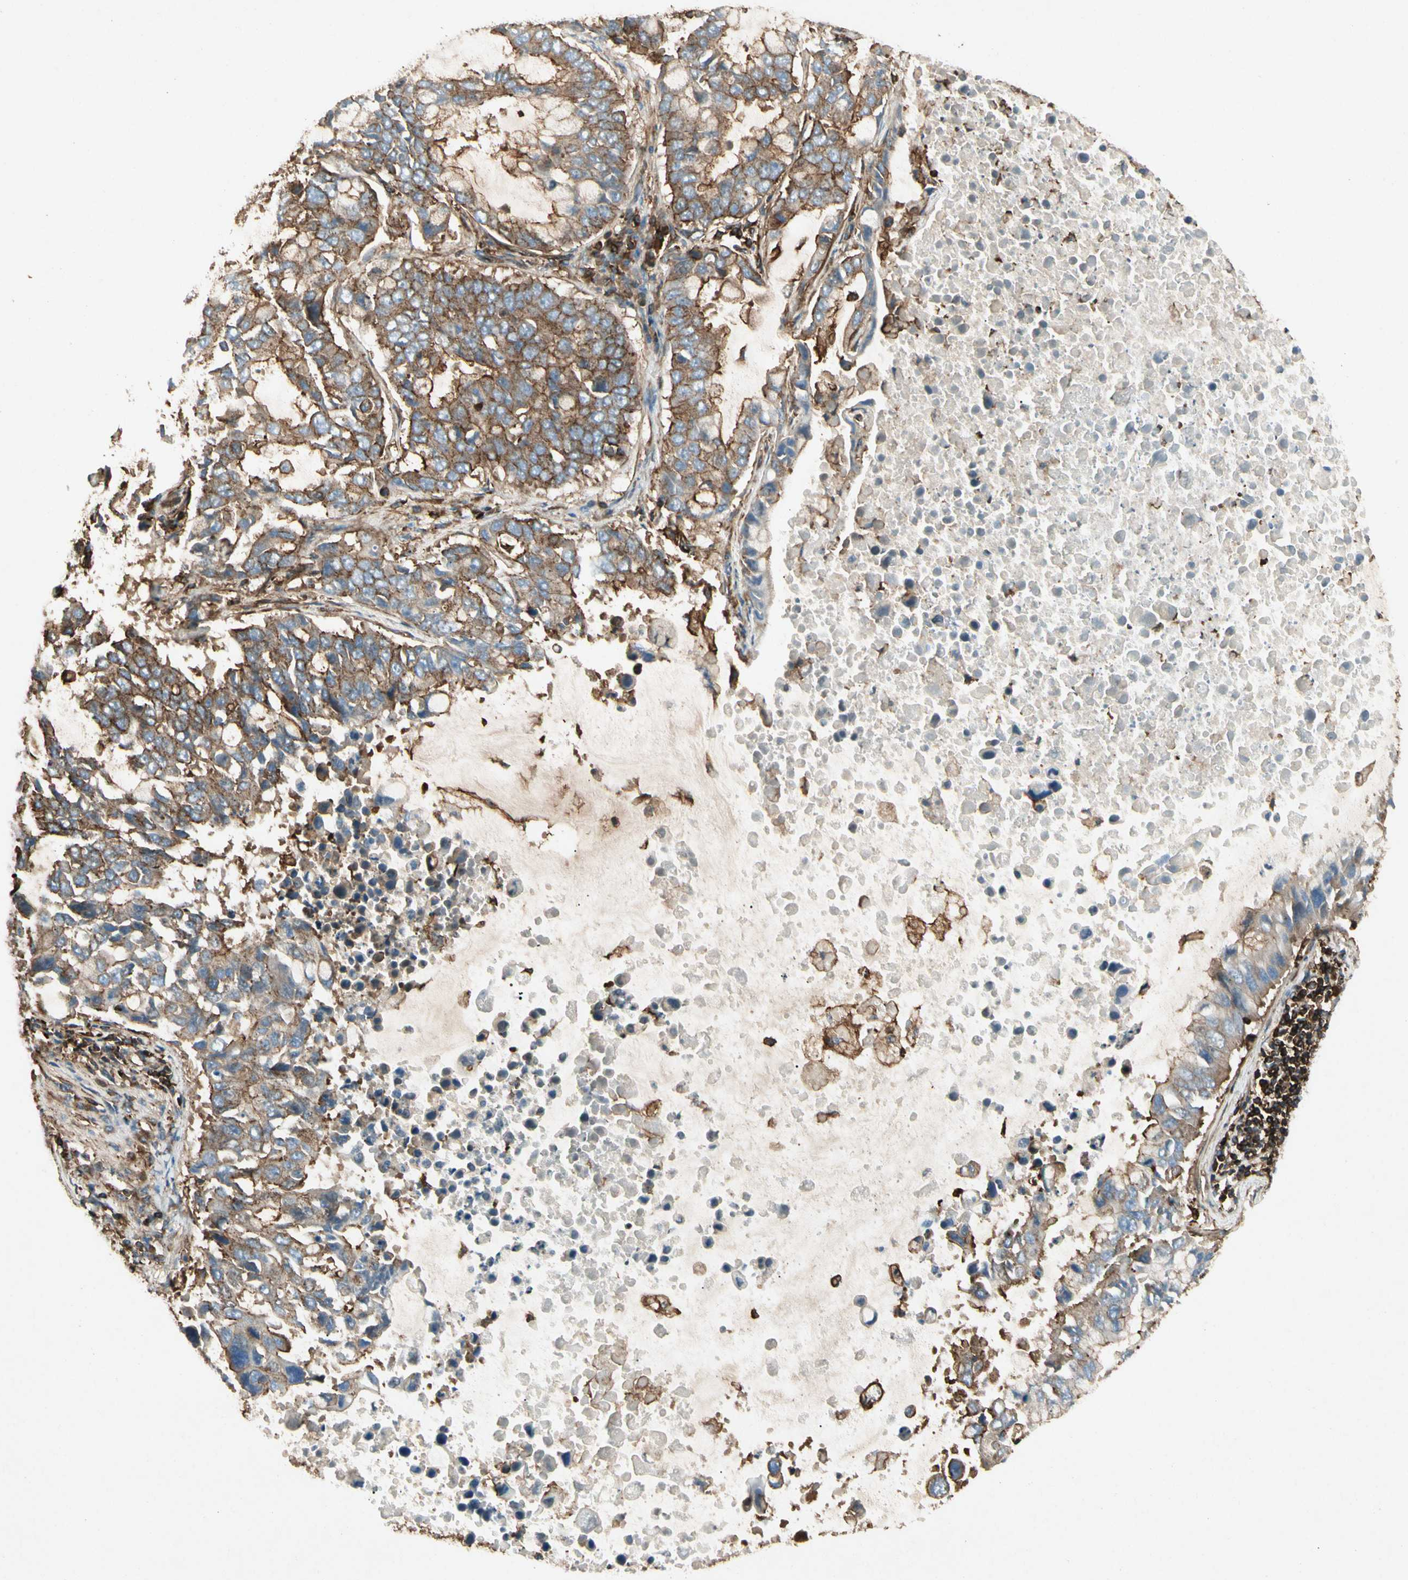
{"staining": {"intensity": "moderate", "quantity": ">75%", "location": "cytoplasmic/membranous"}, "tissue": "lung cancer", "cell_type": "Tumor cells", "image_type": "cancer", "snomed": [{"axis": "morphology", "description": "Adenocarcinoma, NOS"}, {"axis": "topography", "description": "Lung"}], "caption": "Tumor cells reveal moderate cytoplasmic/membranous positivity in approximately >75% of cells in lung cancer.", "gene": "ARPC2", "patient": {"sex": "male", "age": 64}}